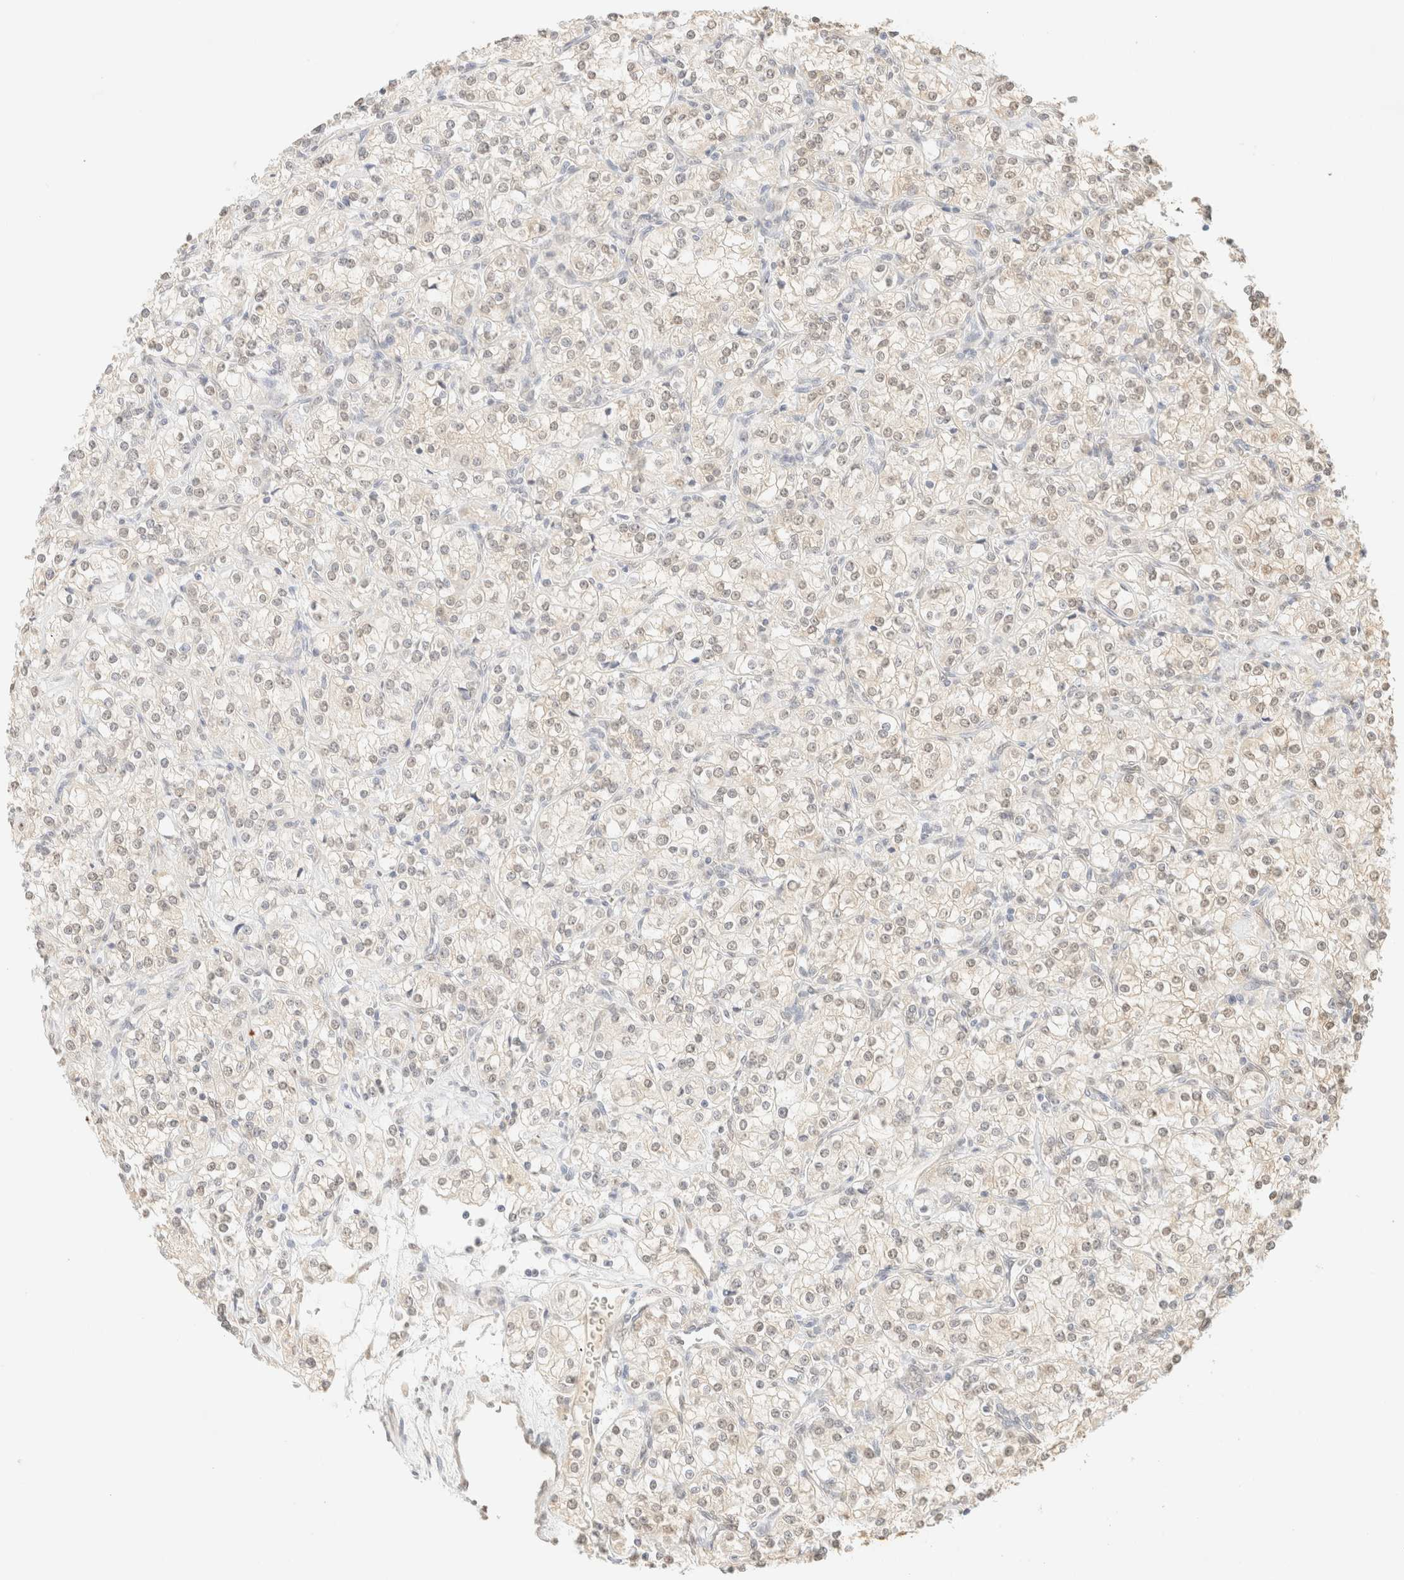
{"staining": {"intensity": "weak", "quantity": "<25%", "location": "nuclear"}, "tissue": "renal cancer", "cell_type": "Tumor cells", "image_type": "cancer", "snomed": [{"axis": "morphology", "description": "Adenocarcinoma, NOS"}, {"axis": "topography", "description": "Kidney"}], "caption": "High power microscopy micrograph of an immunohistochemistry micrograph of renal adenocarcinoma, revealing no significant staining in tumor cells.", "gene": "S100A13", "patient": {"sex": "male", "age": 77}}